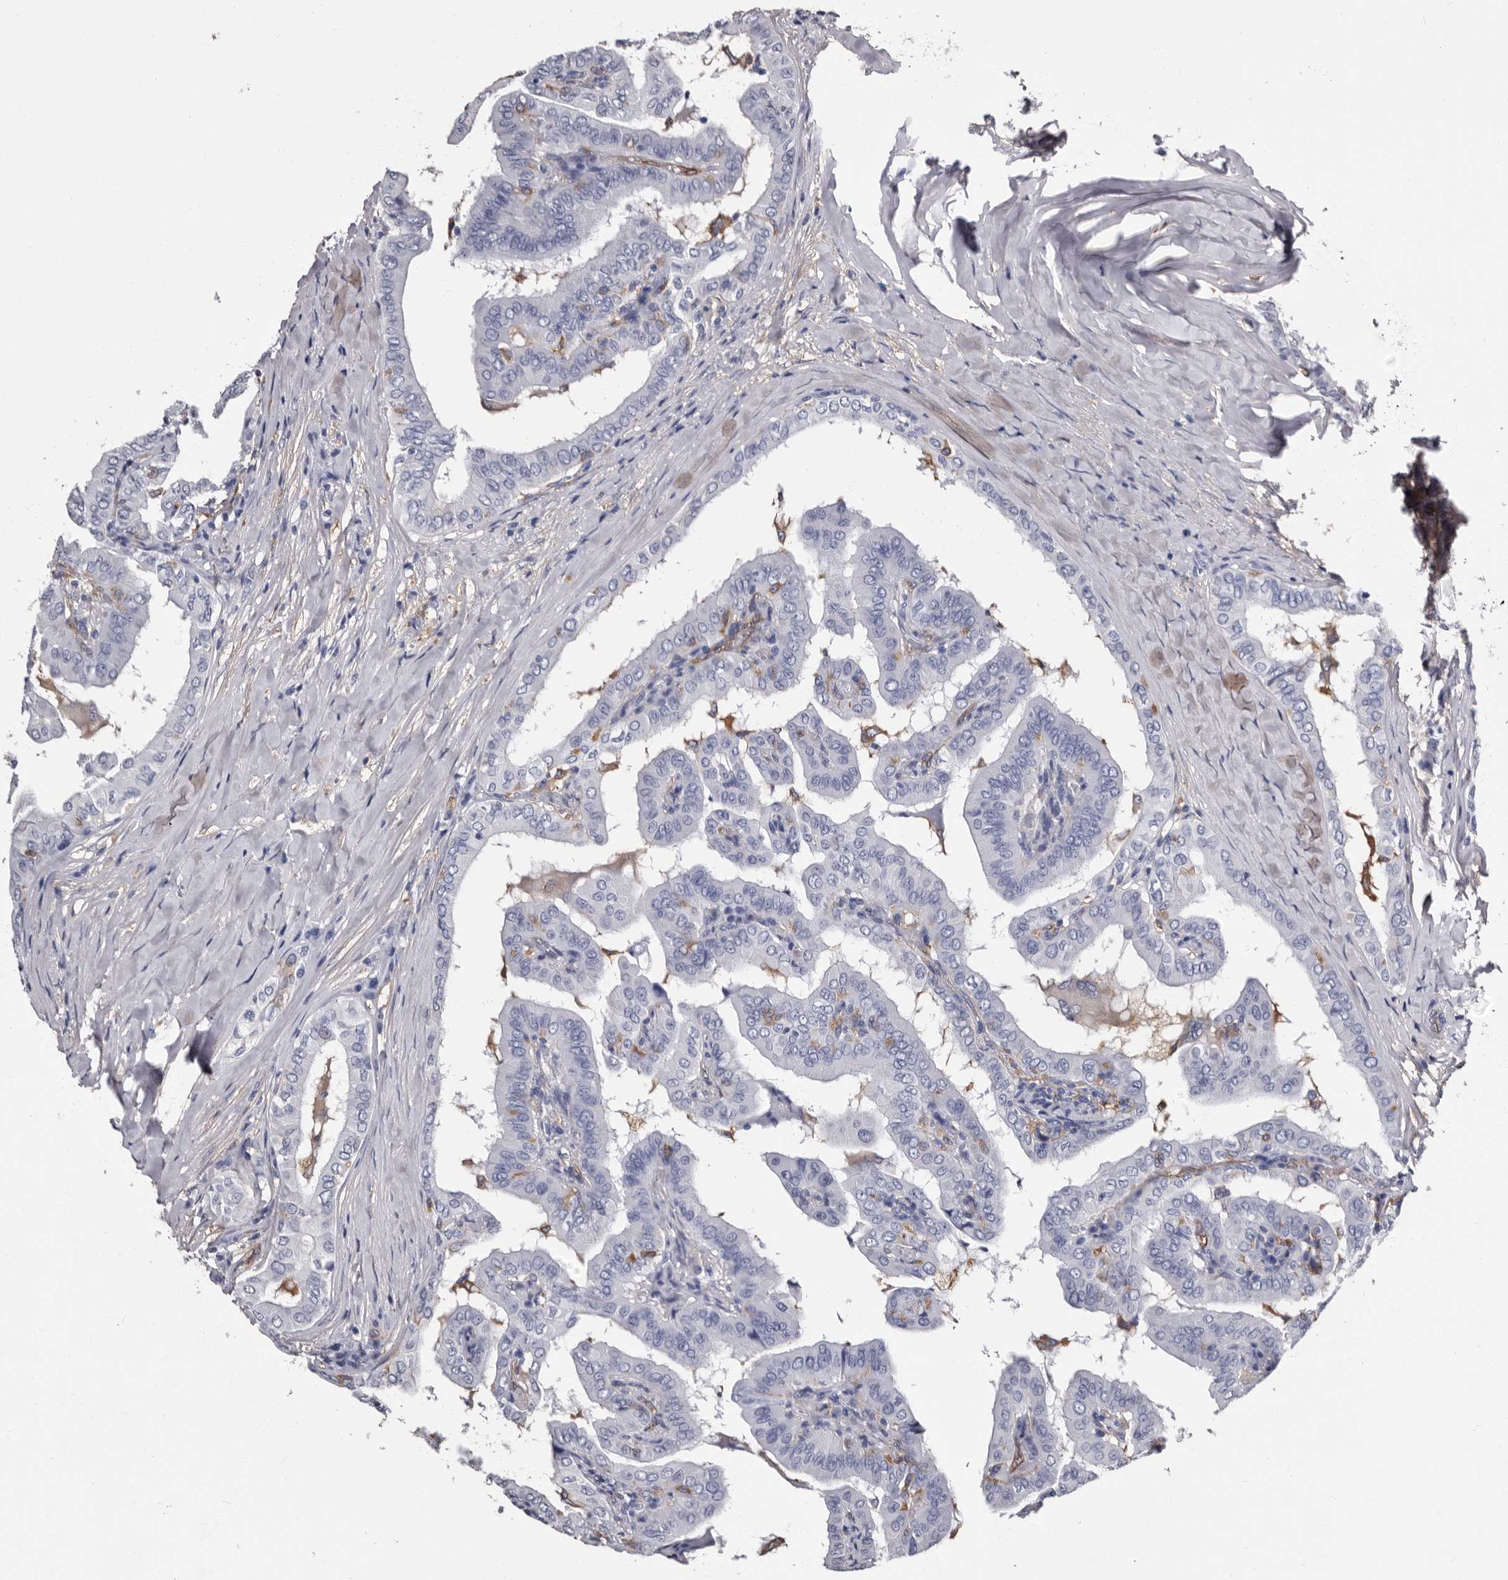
{"staining": {"intensity": "negative", "quantity": "none", "location": "none"}, "tissue": "thyroid cancer", "cell_type": "Tumor cells", "image_type": "cancer", "snomed": [{"axis": "morphology", "description": "Papillary adenocarcinoma, NOS"}, {"axis": "topography", "description": "Thyroid gland"}], "caption": "Tumor cells are negative for brown protein staining in papillary adenocarcinoma (thyroid).", "gene": "EPB41L3", "patient": {"sex": "male", "age": 33}}